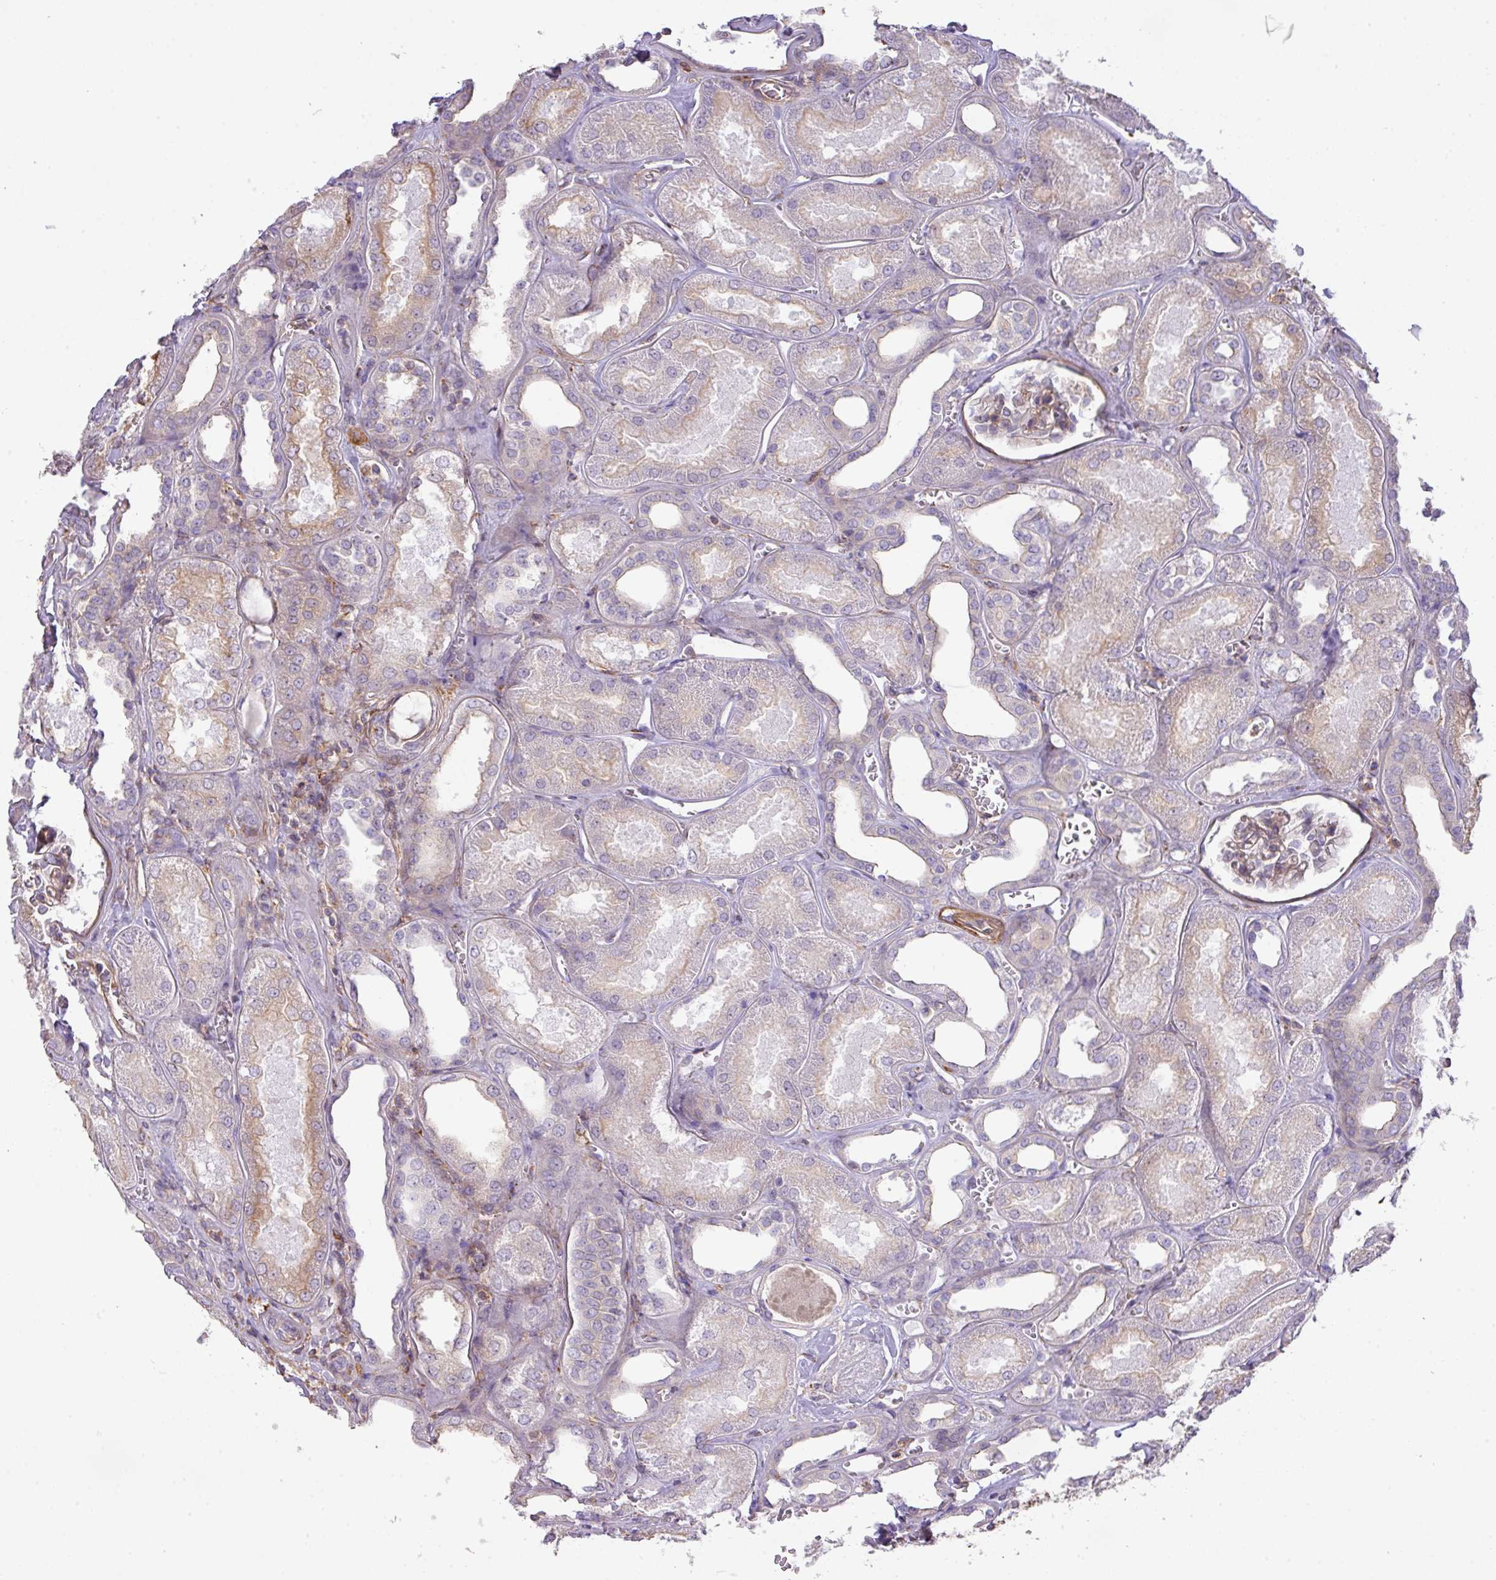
{"staining": {"intensity": "weak", "quantity": "25%-75%", "location": "cytoplasmic/membranous"}, "tissue": "kidney", "cell_type": "Cells in glomeruli", "image_type": "normal", "snomed": [{"axis": "morphology", "description": "Normal tissue, NOS"}, {"axis": "morphology", "description": "Adenocarcinoma, NOS"}, {"axis": "topography", "description": "Kidney"}], "caption": "Immunohistochemical staining of unremarkable kidney shows weak cytoplasmic/membranous protein expression in approximately 25%-75% of cells in glomeruli.", "gene": "LRRC41", "patient": {"sex": "female", "age": 68}}